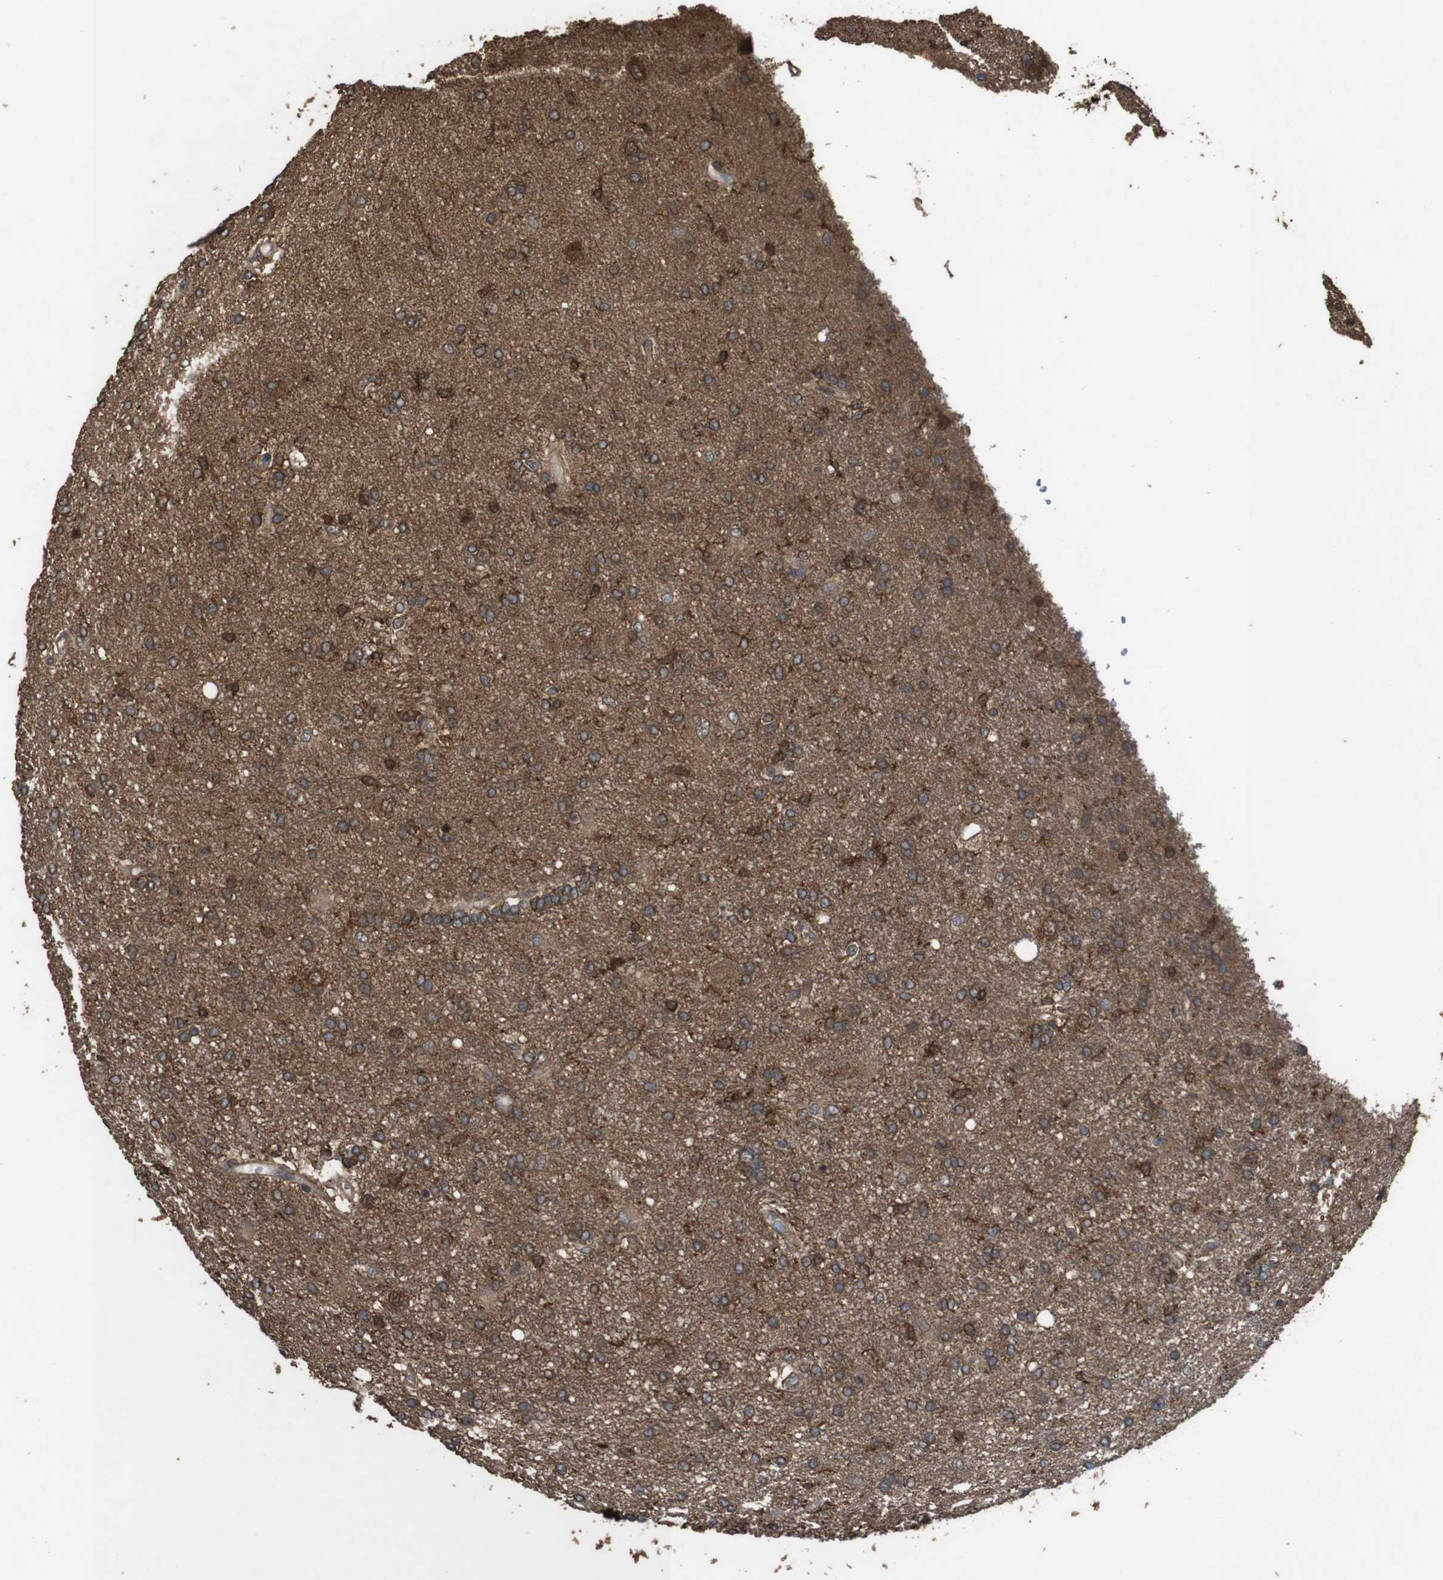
{"staining": {"intensity": "moderate", "quantity": "25%-75%", "location": "cytoplasmic/membranous"}, "tissue": "glioma", "cell_type": "Tumor cells", "image_type": "cancer", "snomed": [{"axis": "morphology", "description": "Glioma, malignant, High grade"}, {"axis": "topography", "description": "Brain"}], "caption": "Immunohistochemistry (IHC) (DAB) staining of glioma demonstrates moderate cytoplasmic/membranous protein staining in about 25%-75% of tumor cells. The protein of interest is stained brown, and the nuclei are stained in blue (DAB (3,3'-diaminobenzidine) IHC with brightfield microscopy, high magnification).", "gene": "BAG4", "patient": {"sex": "female", "age": 59}}